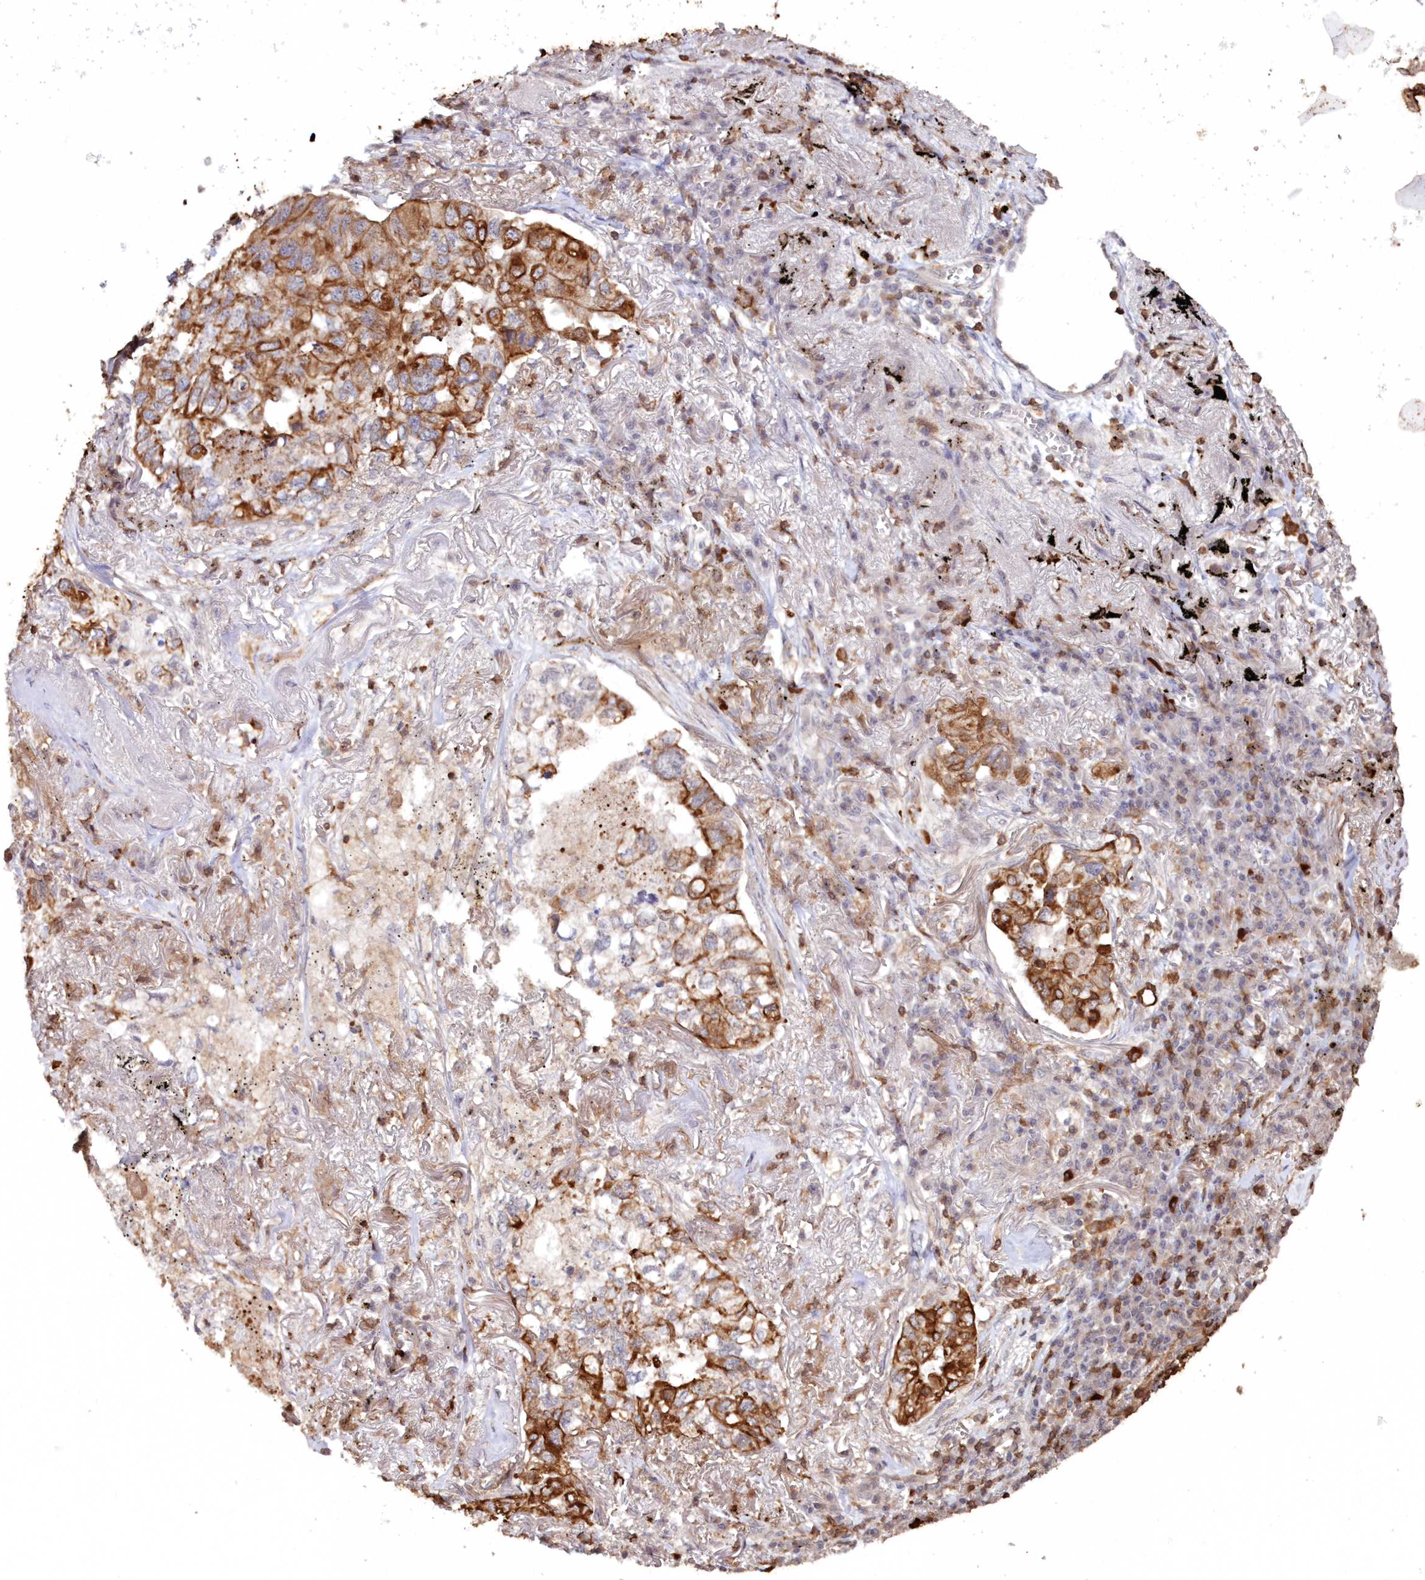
{"staining": {"intensity": "strong", "quantity": ">75%", "location": "cytoplasmic/membranous"}, "tissue": "lung cancer", "cell_type": "Tumor cells", "image_type": "cancer", "snomed": [{"axis": "morphology", "description": "Adenocarcinoma, NOS"}, {"axis": "topography", "description": "Lung"}], "caption": "Immunohistochemistry (IHC) (DAB) staining of human lung cancer (adenocarcinoma) reveals strong cytoplasmic/membranous protein staining in approximately >75% of tumor cells. (DAB IHC with brightfield microscopy, high magnification).", "gene": "SNED1", "patient": {"sex": "male", "age": 65}}